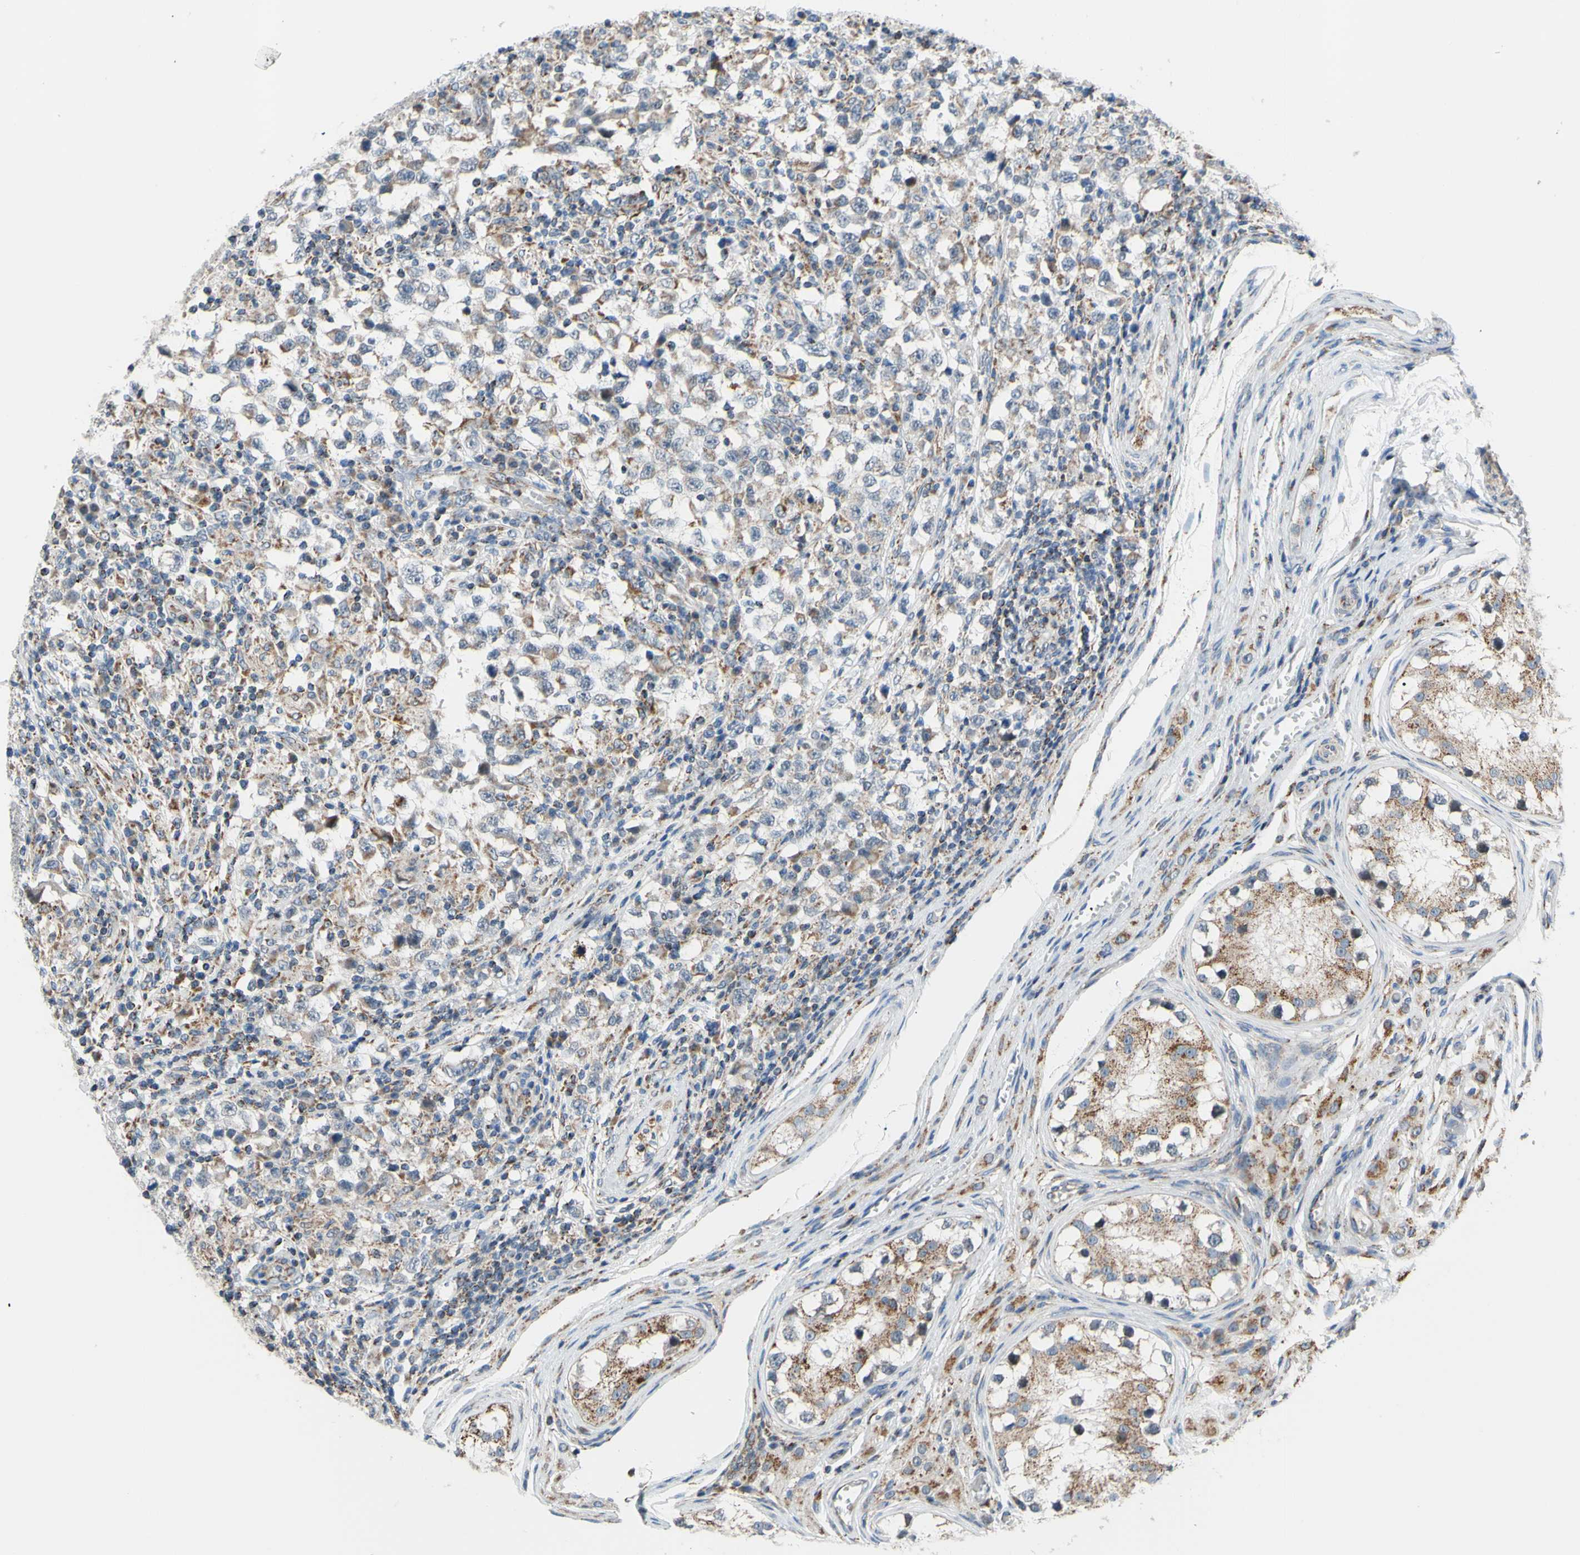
{"staining": {"intensity": "weak", "quantity": "25%-75%", "location": "cytoplasmic/membranous"}, "tissue": "testis cancer", "cell_type": "Tumor cells", "image_type": "cancer", "snomed": [{"axis": "morphology", "description": "Carcinoma, Embryonal, NOS"}, {"axis": "topography", "description": "Testis"}], "caption": "The image exhibits a brown stain indicating the presence of a protein in the cytoplasmic/membranous of tumor cells in testis cancer (embryonal carcinoma). (IHC, brightfield microscopy, high magnification).", "gene": "GLT8D1", "patient": {"sex": "male", "age": 21}}